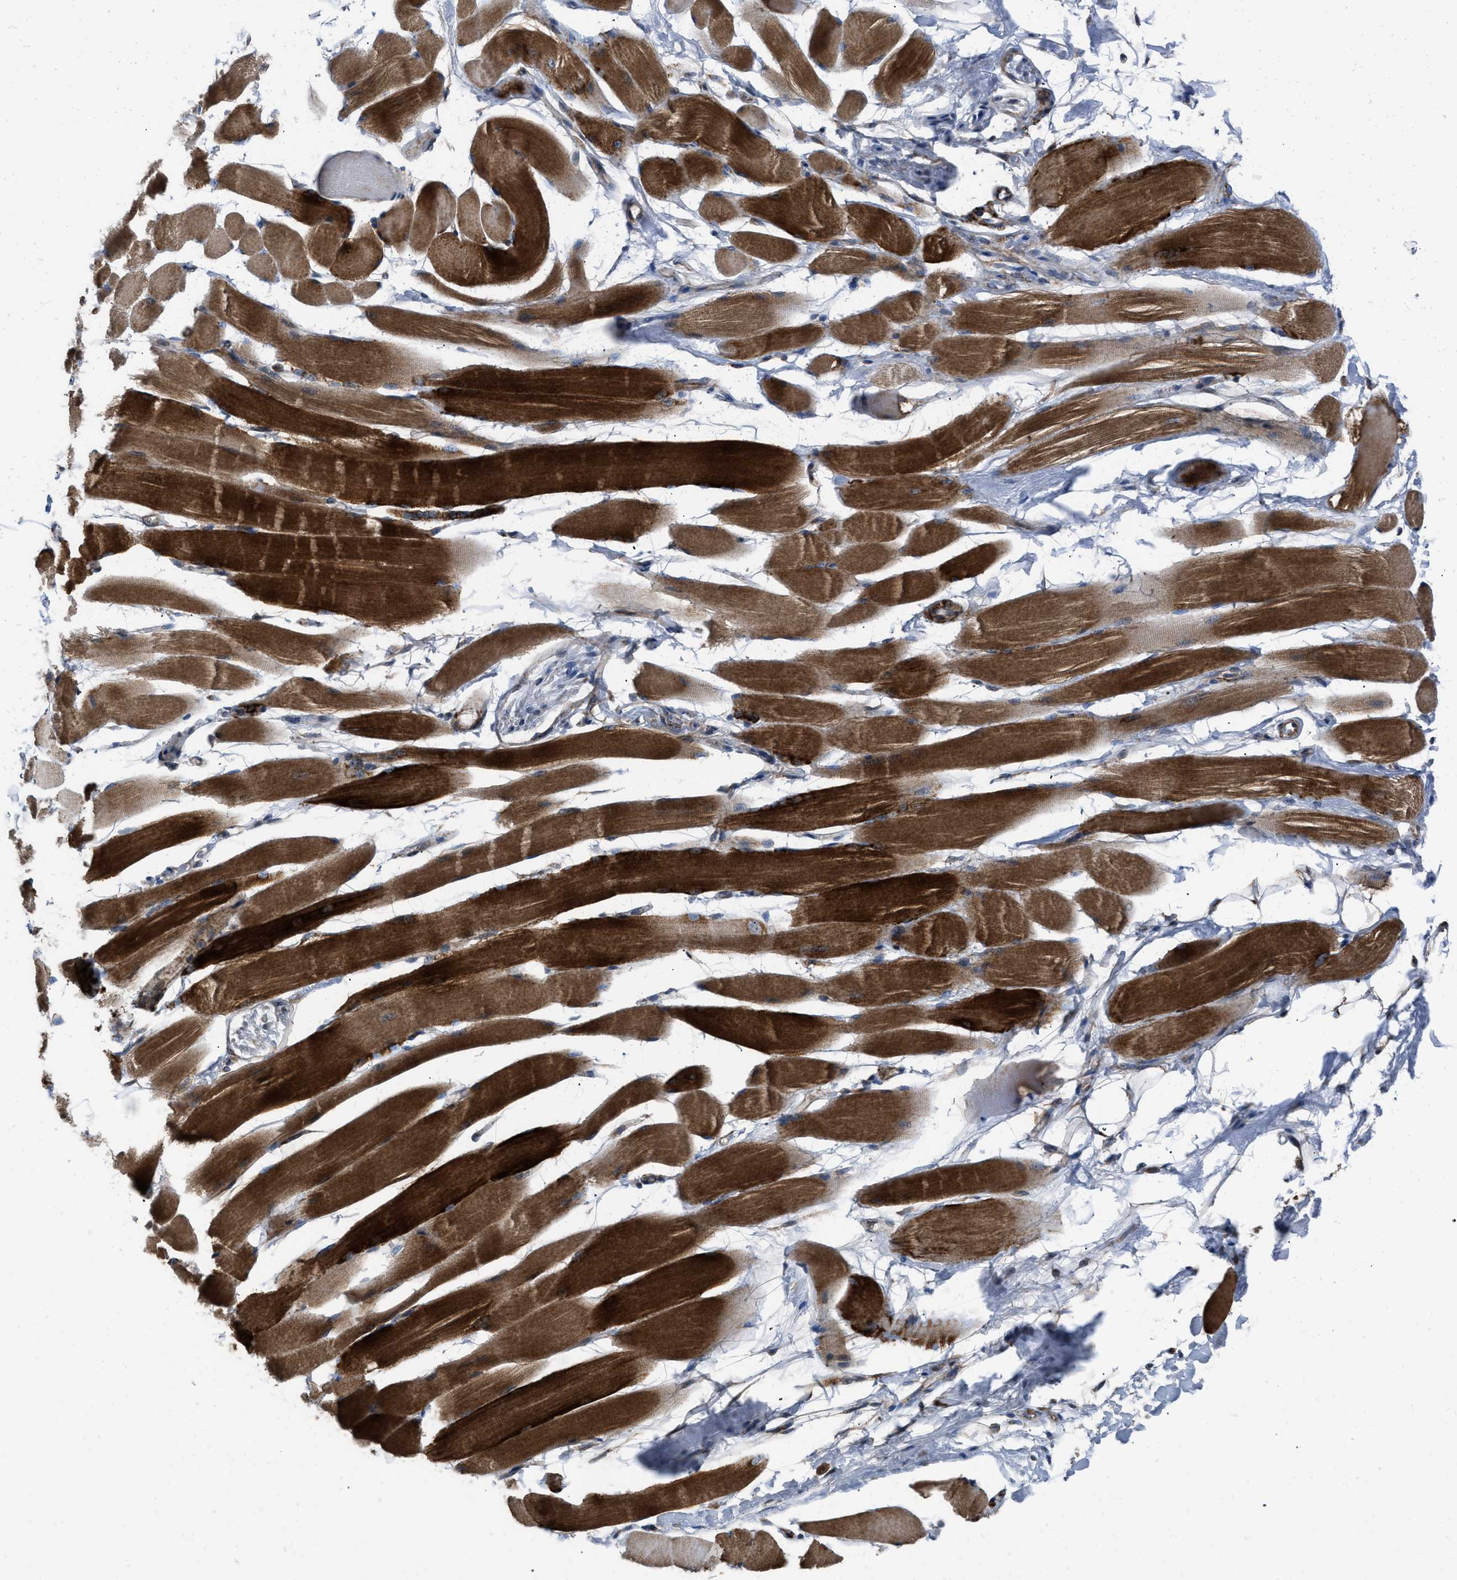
{"staining": {"intensity": "strong", "quantity": ">75%", "location": "cytoplasmic/membranous"}, "tissue": "skeletal muscle", "cell_type": "Myocytes", "image_type": "normal", "snomed": [{"axis": "morphology", "description": "Normal tissue, NOS"}, {"axis": "topography", "description": "Skeletal muscle"}, {"axis": "topography", "description": "Peripheral nerve tissue"}], "caption": "IHC of benign skeletal muscle displays high levels of strong cytoplasmic/membranous expression in approximately >75% of myocytes.", "gene": "AKAP1", "patient": {"sex": "female", "age": 84}}